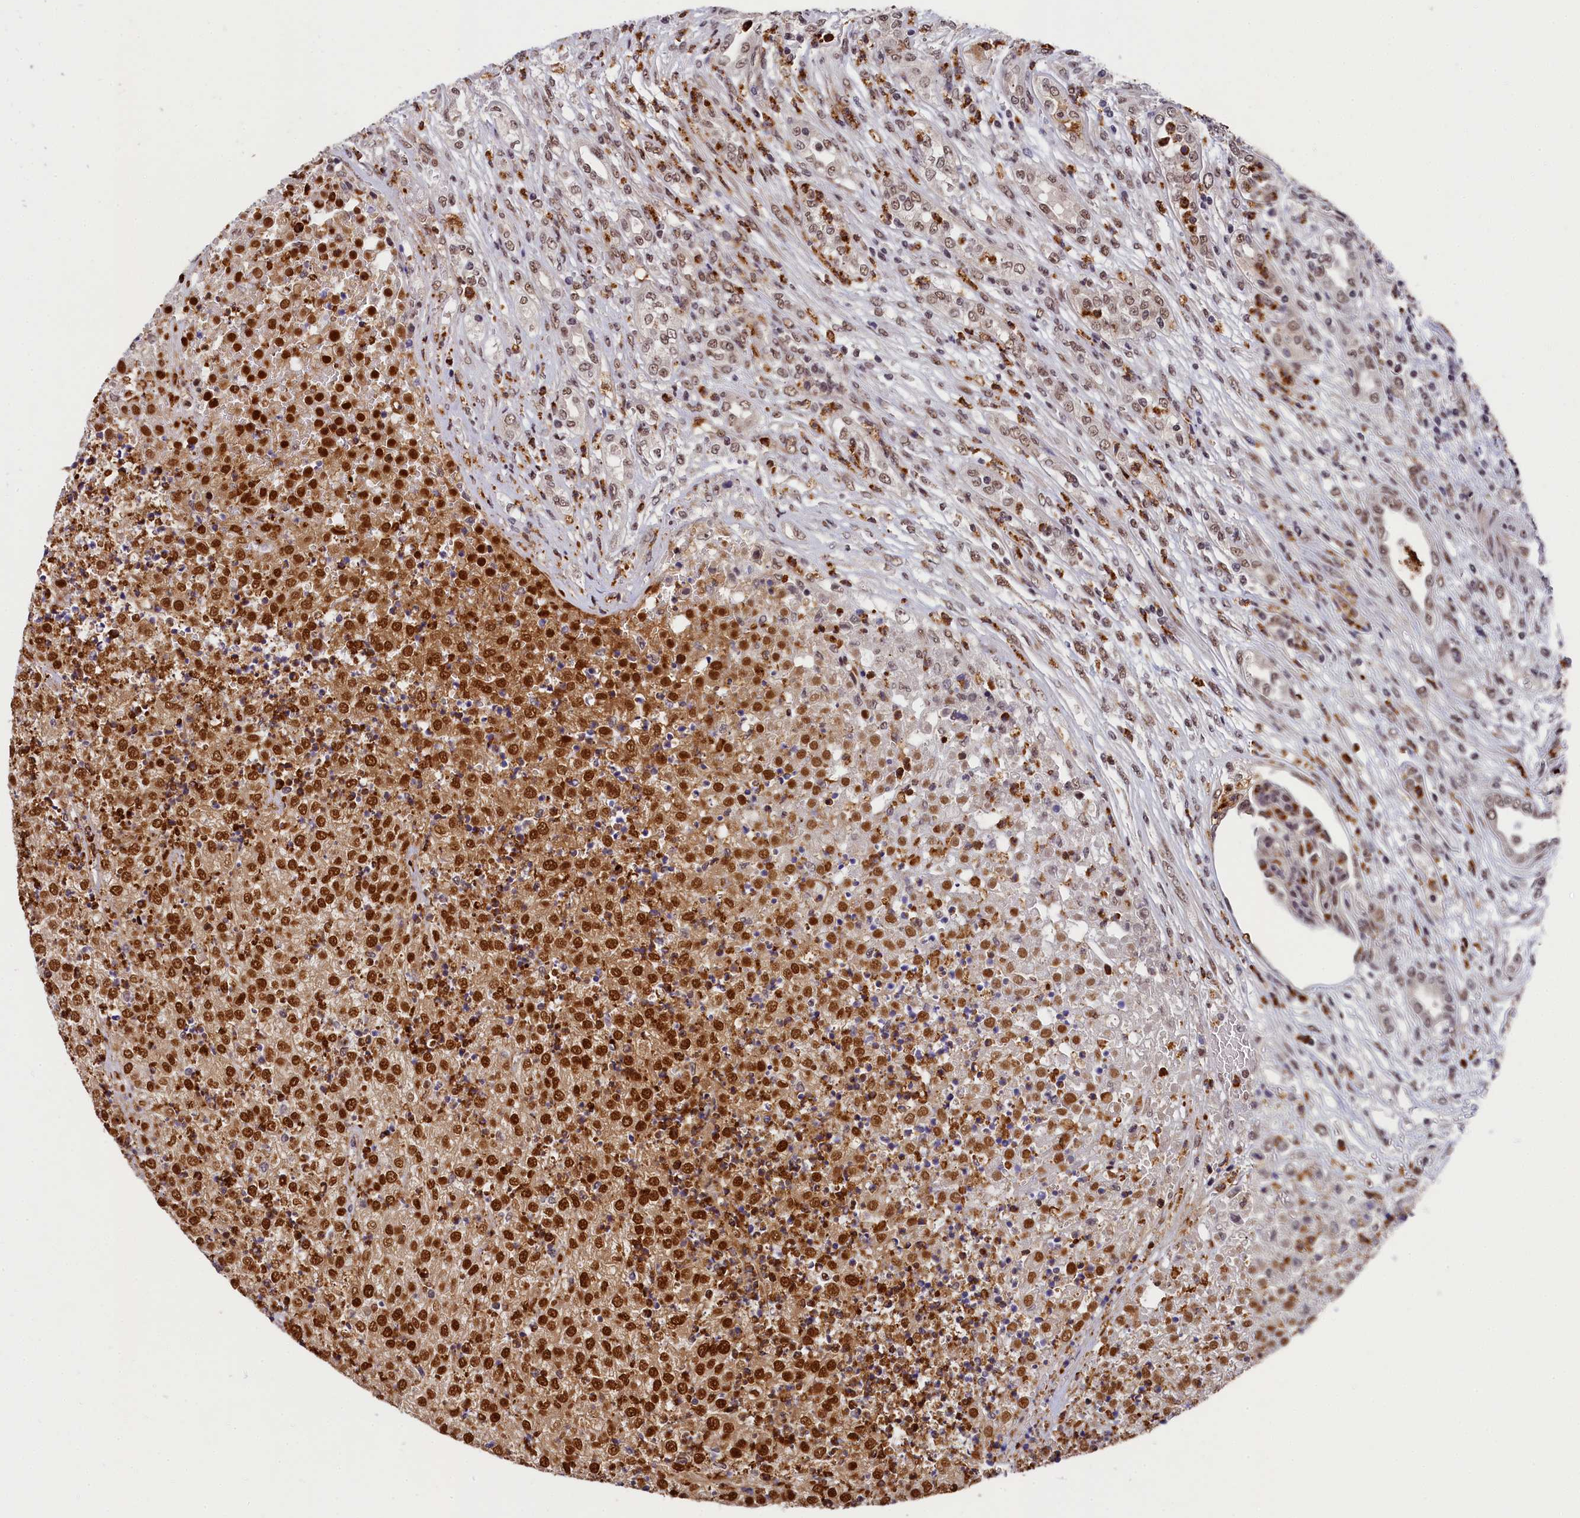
{"staining": {"intensity": "strong", "quantity": ">75%", "location": "nuclear"}, "tissue": "renal cancer", "cell_type": "Tumor cells", "image_type": "cancer", "snomed": [{"axis": "morphology", "description": "Adenocarcinoma, NOS"}, {"axis": "topography", "description": "Kidney"}], "caption": "Immunohistochemistry staining of adenocarcinoma (renal), which displays high levels of strong nuclear staining in about >75% of tumor cells indicating strong nuclear protein expression. The staining was performed using DAB (brown) for protein detection and nuclei were counterstained in hematoxylin (blue).", "gene": "ADIG", "patient": {"sex": "female", "age": 54}}